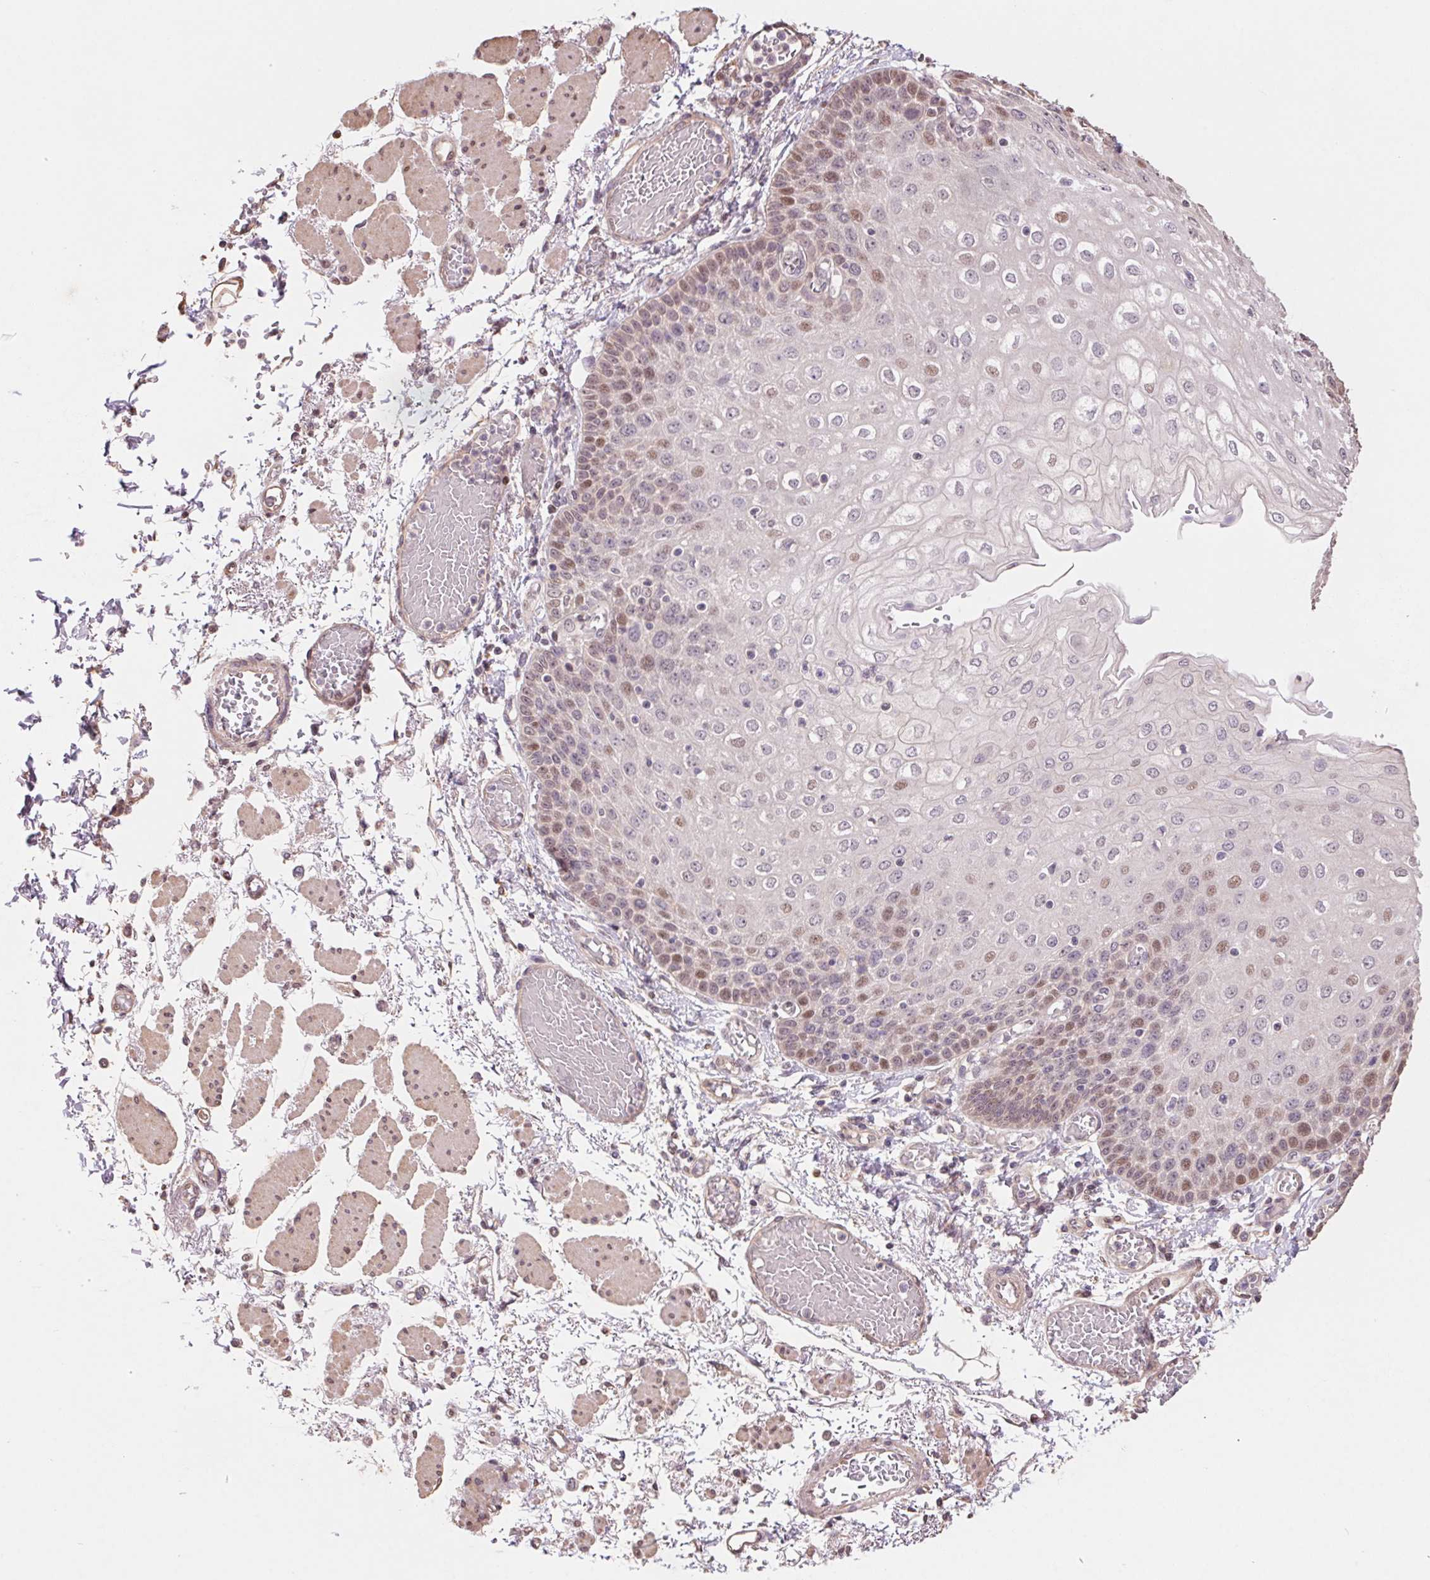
{"staining": {"intensity": "weak", "quantity": "<25%", "location": "nuclear"}, "tissue": "esophagus", "cell_type": "Squamous epithelial cells", "image_type": "normal", "snomed": [{"axis": "morphology", "description": "Normal tissue, NOS"}, {"axis": "morphology", "description": "Adenocarcinoma, NOS"}, {"axis": "topography", "description": "Esophagus"}], "caption": "Protein analysis of benign esophagus exhibits no significant positivity in squamous epithelial cells.", "gene": "CUTA", "patient": {"sex": "male", "age": 81}}